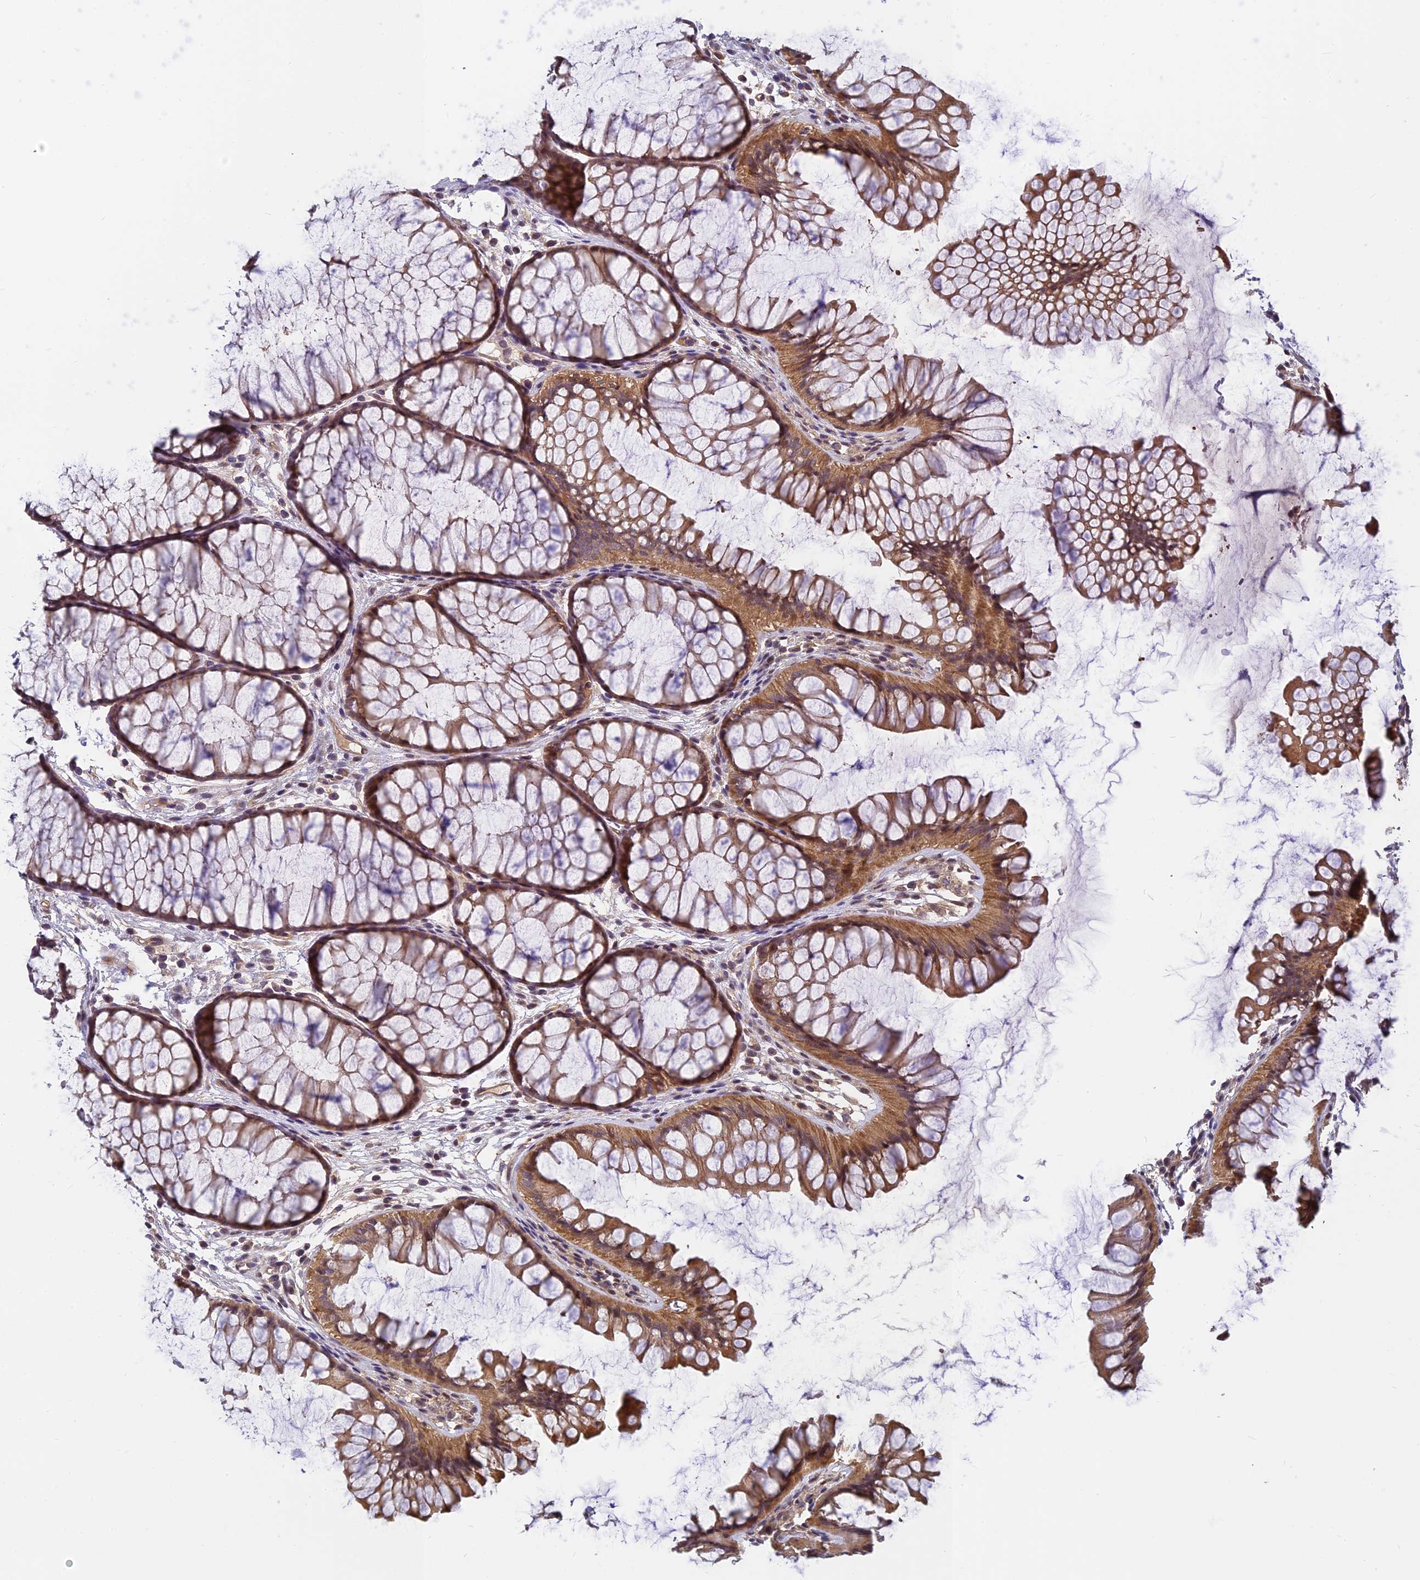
{"staining": {"intensity": "weak", "quantity": ">75%", "location": "cytoplasmic/membranous"}, "tissue": "colon", "cell_type": "Endothelial cells", "image_type": "normal", "snomed": [{"axis": "morphology", "description": "Normal tissue, NOS"}, {"axis": "topography", "description": "Colon"}], "caption": "DAB (3,3'-diaminobenzidine) immunohistochemical staining of normal colon reveals weak cytoplasmic/membranous protein expression in about >75% of endothelial cells.", "gene": "PIKFYVE", "patient": {"sex": "female", "age": 82}}